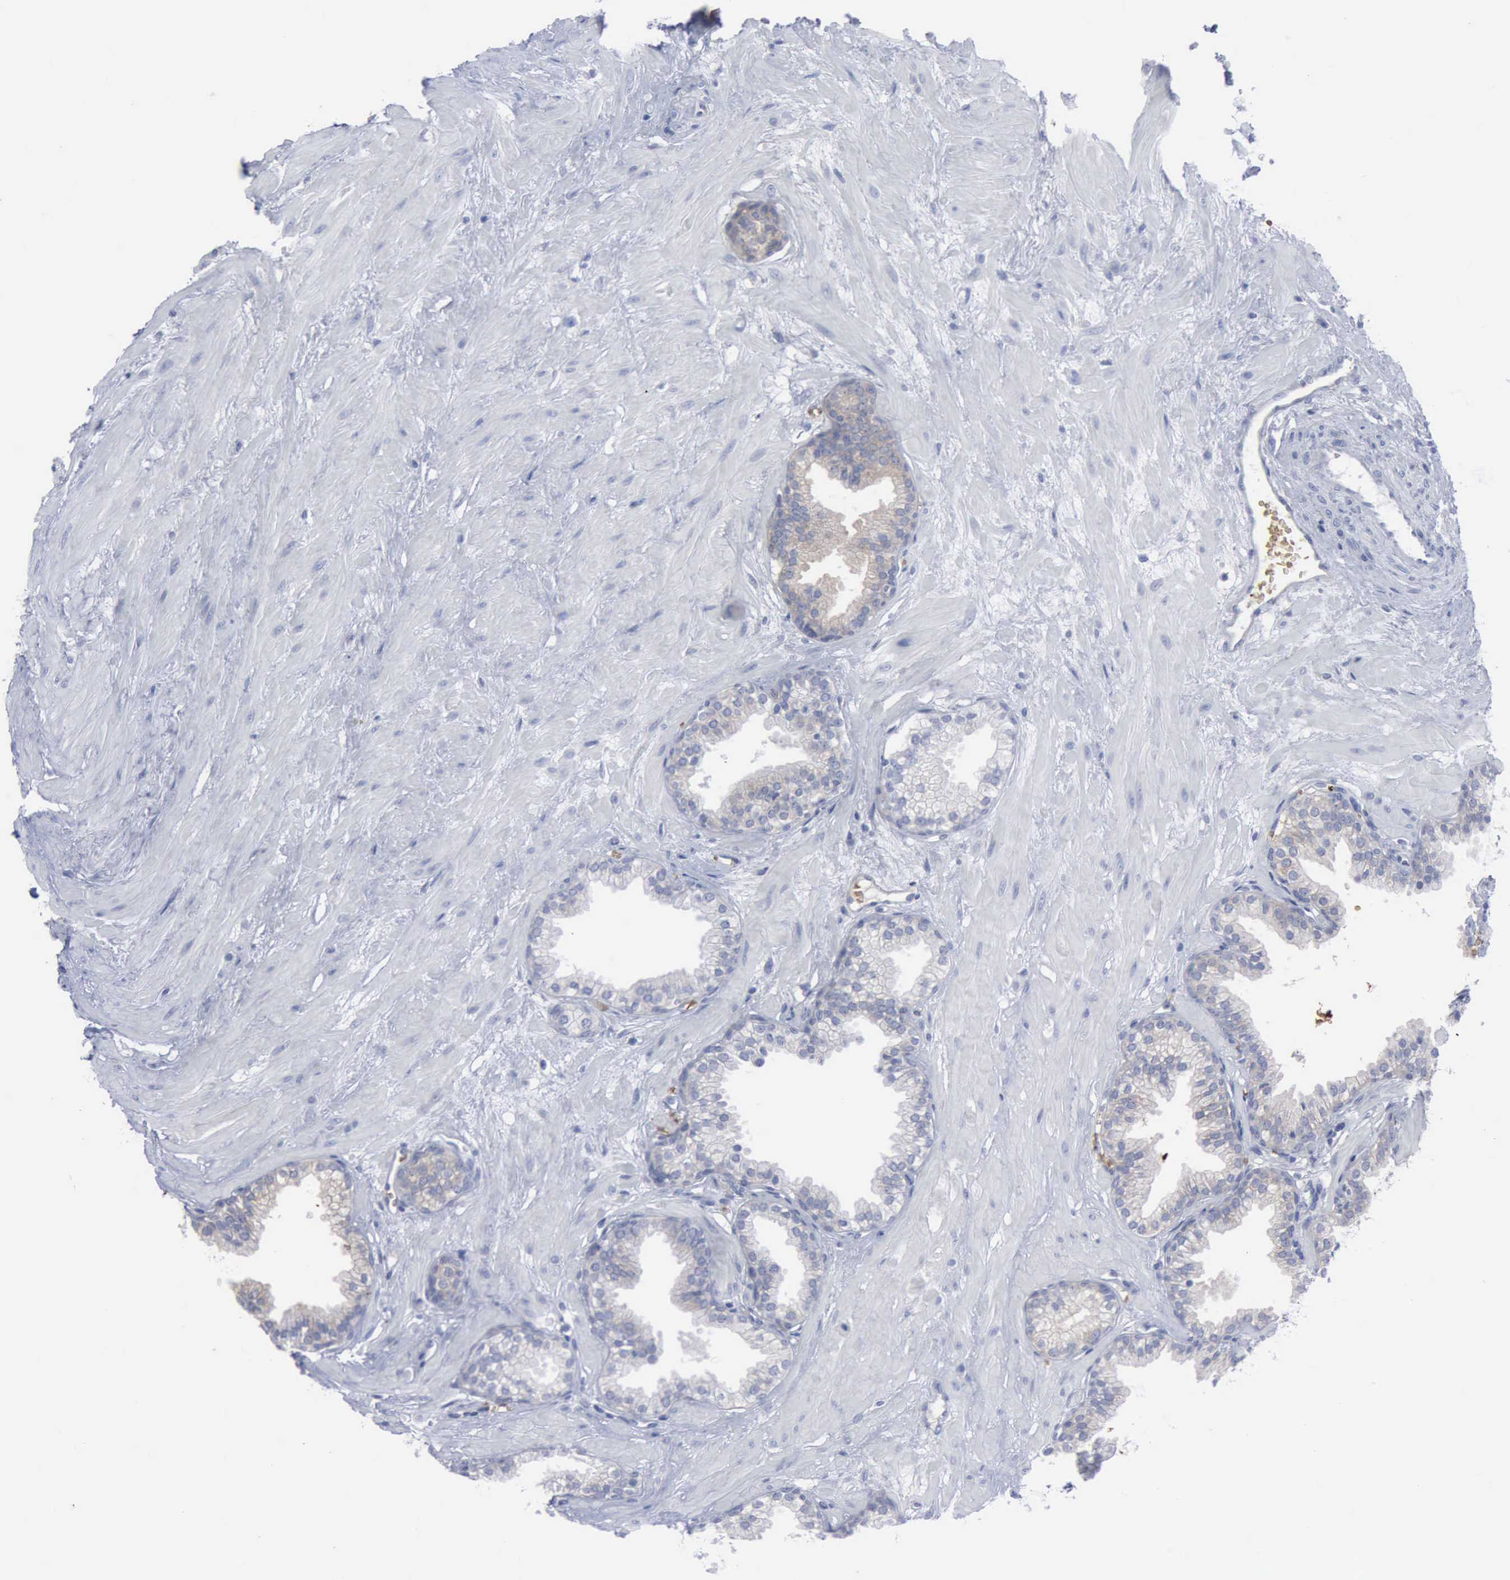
{"staining": {"intensity": "negative", "quantity": "none", "location": "none"}, "tissue": "prostate", "cell_type": "Glandular cells", "image_type": "normal", "snomed": [{"axis": "morphology", "description": "Normal tissue, NOS"}, {"axis": "topography", "description": "Prostate"}], "caption": "An IHC image of unremarkable prostate is shown. There is no staining in glandular cells of prostate.", "gene": "TGFB1", "patient": {"sex": "male", "age": 64}}